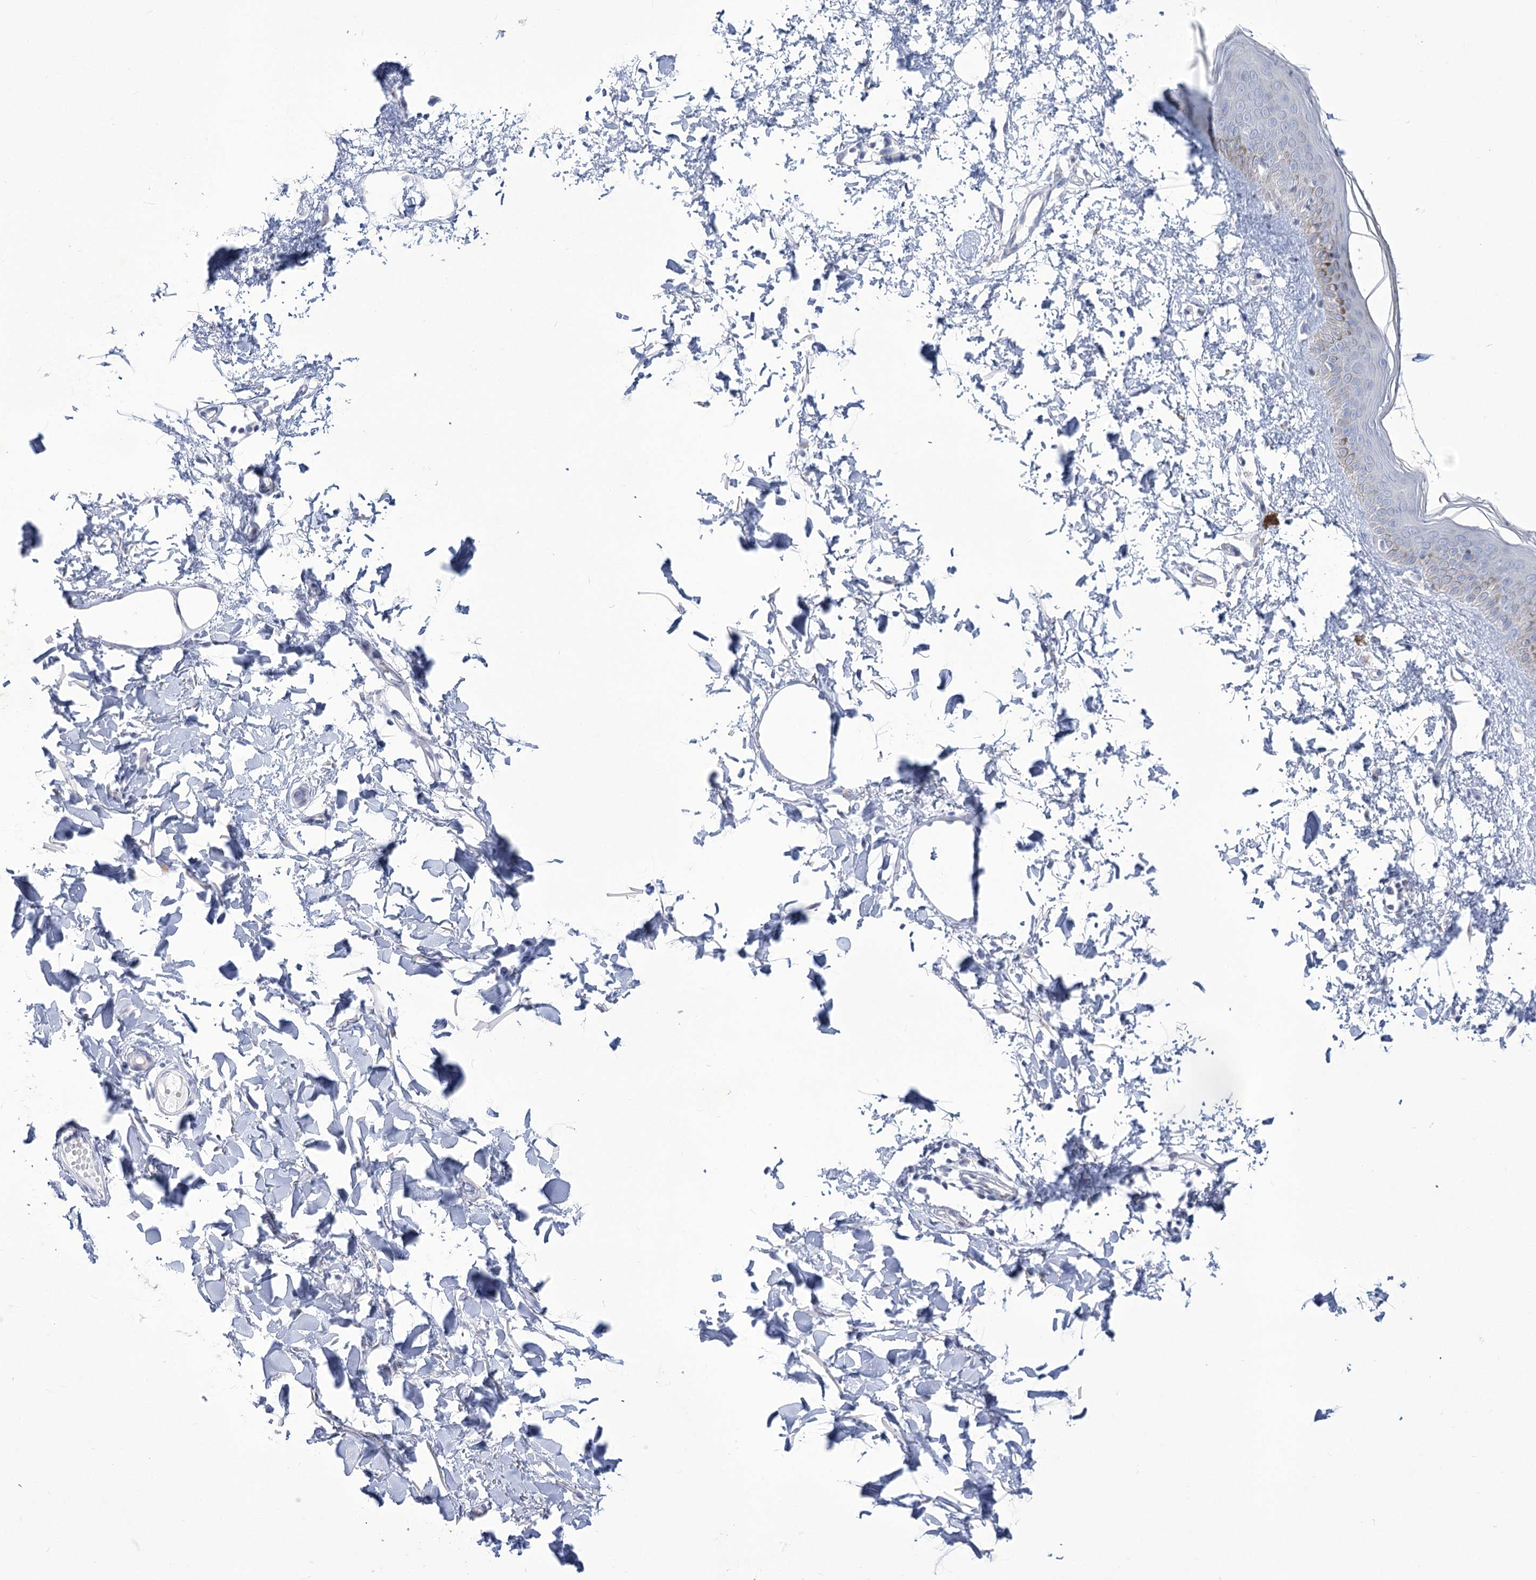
{"staining": {"intensity": "negative", "quantity": "none", "location": "none"}, "tissue": "skin", "cell_type": "Fibroblasts", "image_type": "normal", "snomed": [{"axis": "morphology", "description": "Normal tissue, NOS"}, {"axis": "topography", "description": "Skin"}], "caption": "Immunohistochemistry micrograph of normal skin: human skin stained with DAB reveals no significant protein positivity in fibroblasts.", "gene": "BEND7", "patient": {"sex": "female", "age": 58}}